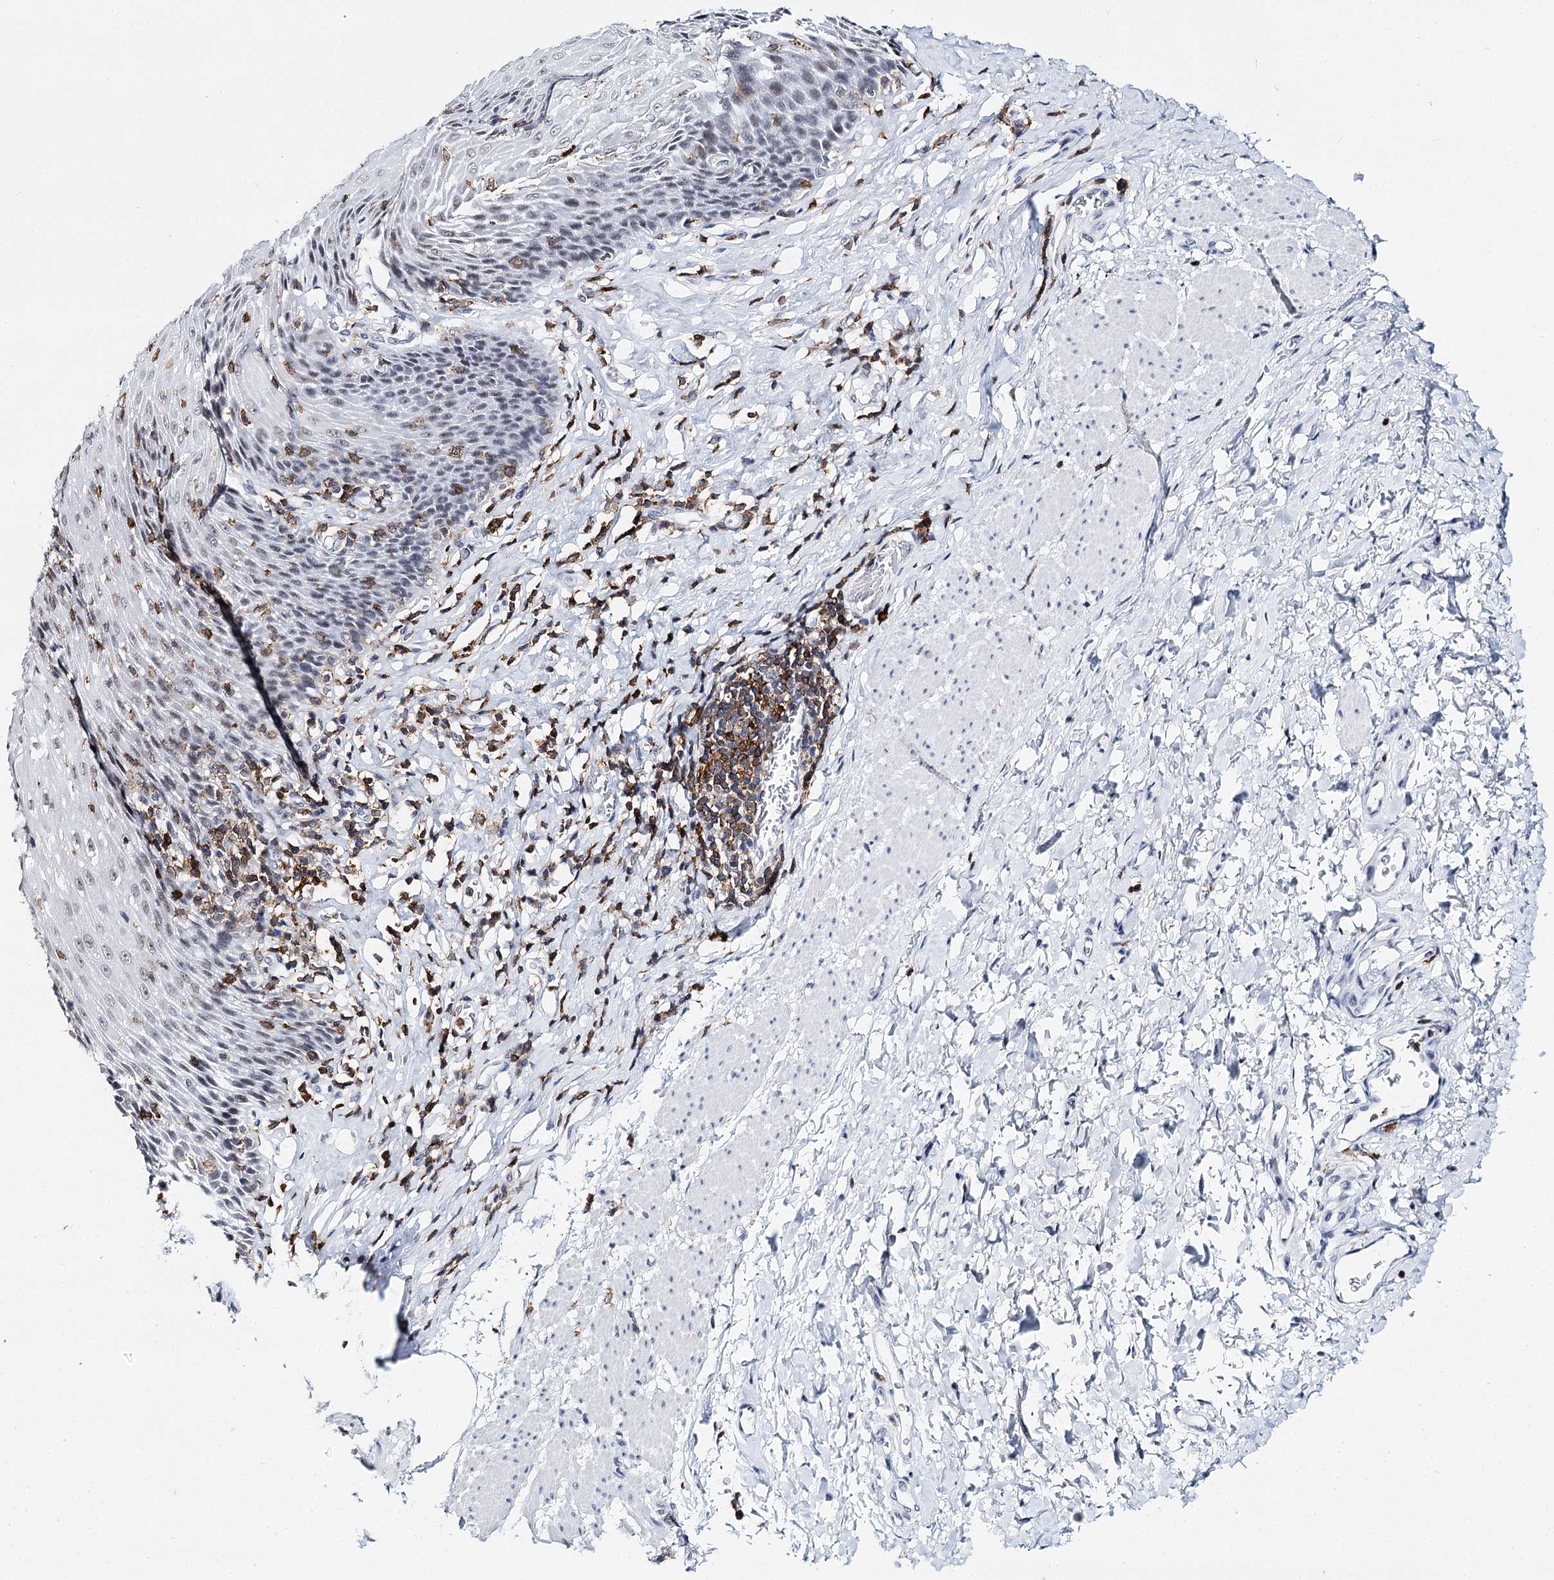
{"staining": {"intensity": "weak", "quantity": "<25%", "location": "nuclear"}, "tissue": "esophagus", "cell_type": "Squamous epithelial cells", "image_type": "normal", "snomed": [{"axis": "morphology", "description": "Normal tissue, NOS"}, {"axis": "topography", "description": "Esophagus"}], "caption": "IHC photomicrograph of normal esophagus stained for a protein (brown), which displays no staining in squamous epithelial cells. (DAB (3,3'-diaminobenzidine) IHC with hematoxylin counter stain).", "gene": "BARD1", "patient": {"sex": "female", "age": 61}}